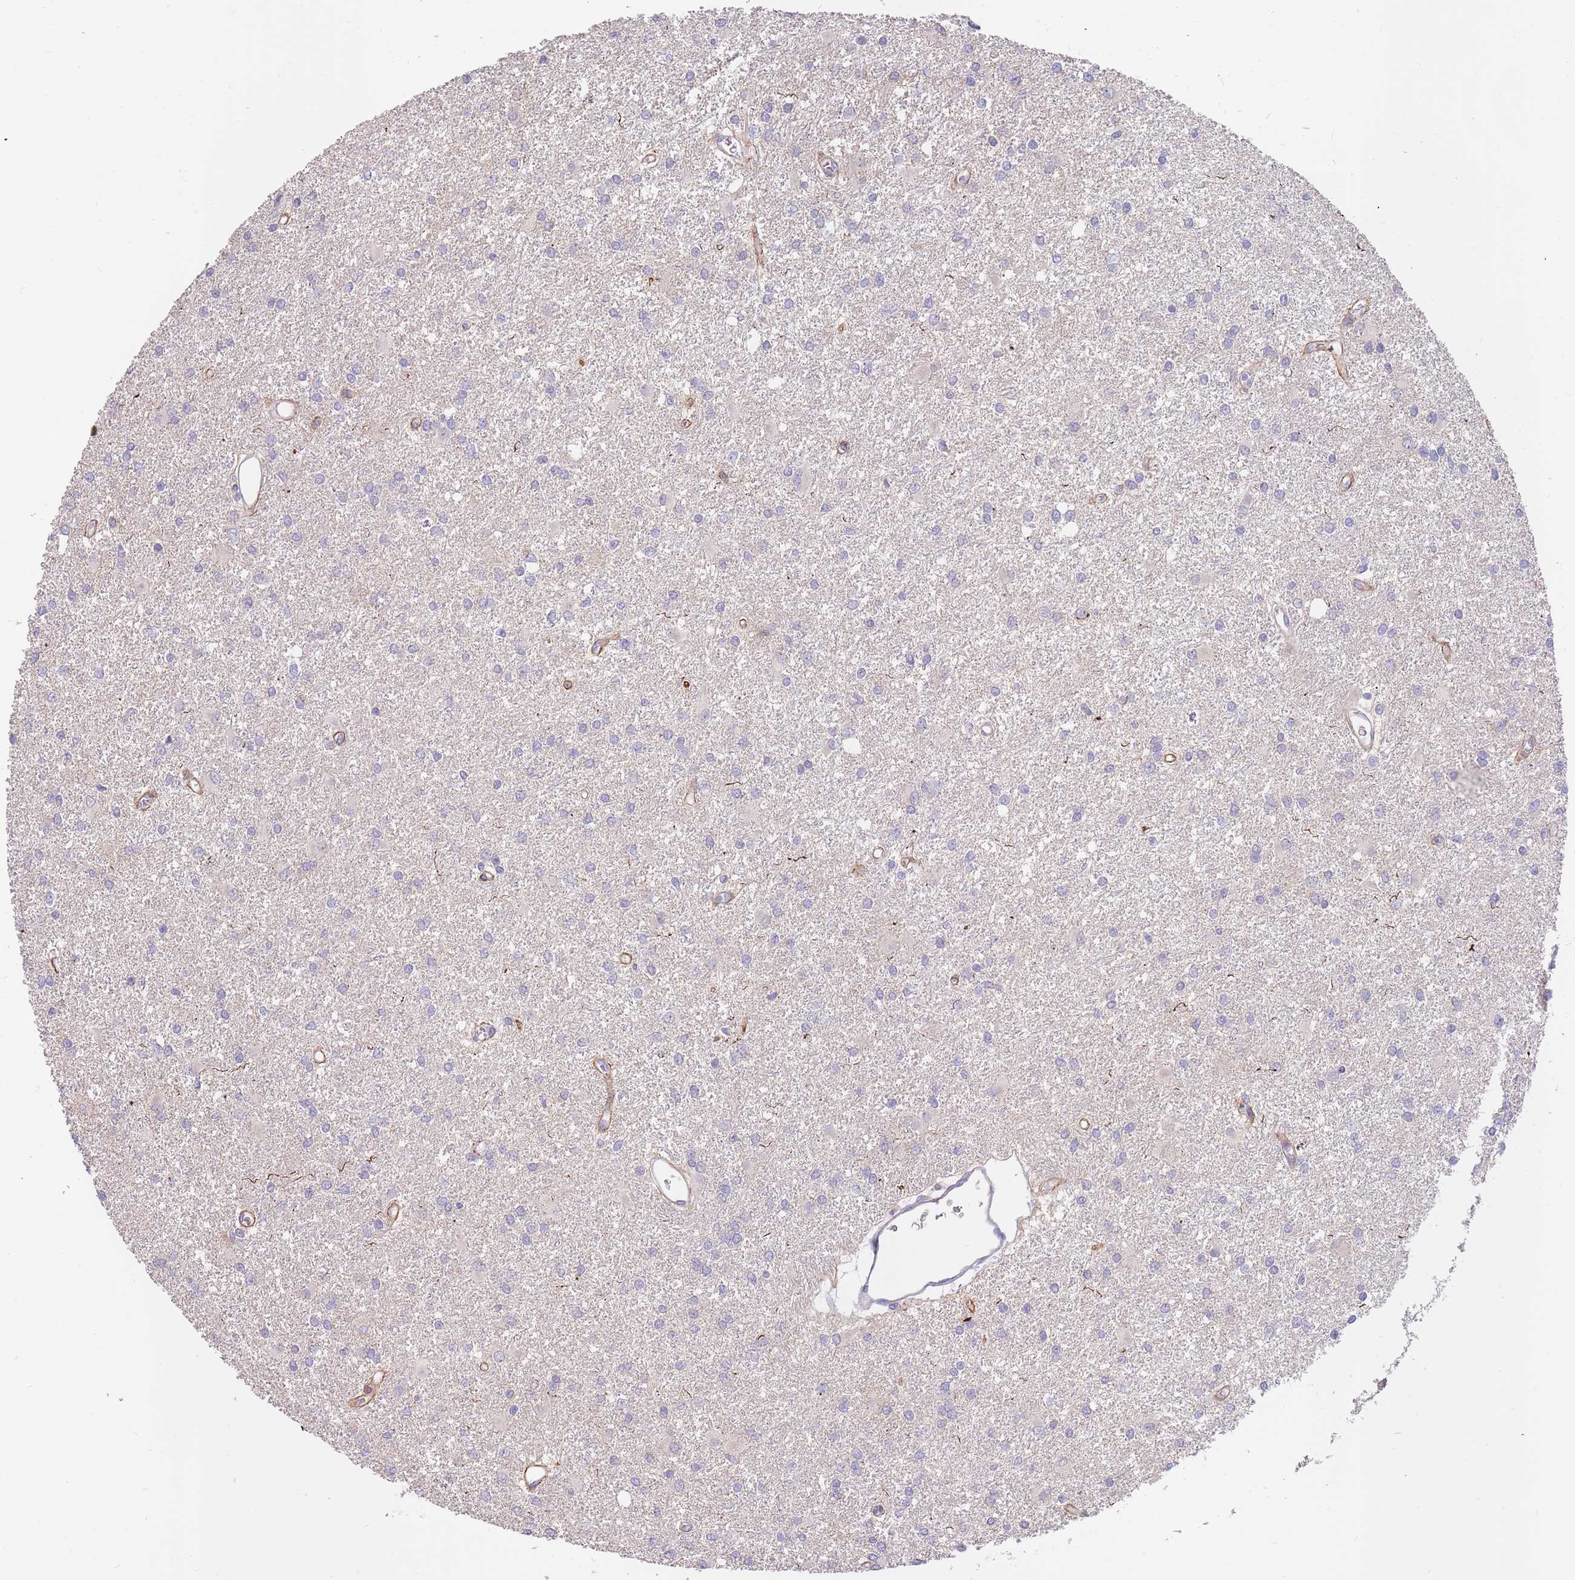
{"staining": {"intensity": "negative", "quantity": "none", "location": "none"}, "tissue": "glioma", "cell_type": "Tumor cells", "image_type": "cancer", "snomed": [{"axis": "morphology", "description": "Glioma, malignant, High grade"}, {"axis": "topography", "description": "Brain"}], "caption": "There is no significant staining in tumor cells of glioma.", "gene": "BORCS5", "patient": {"sex": "female", "age": 50}}